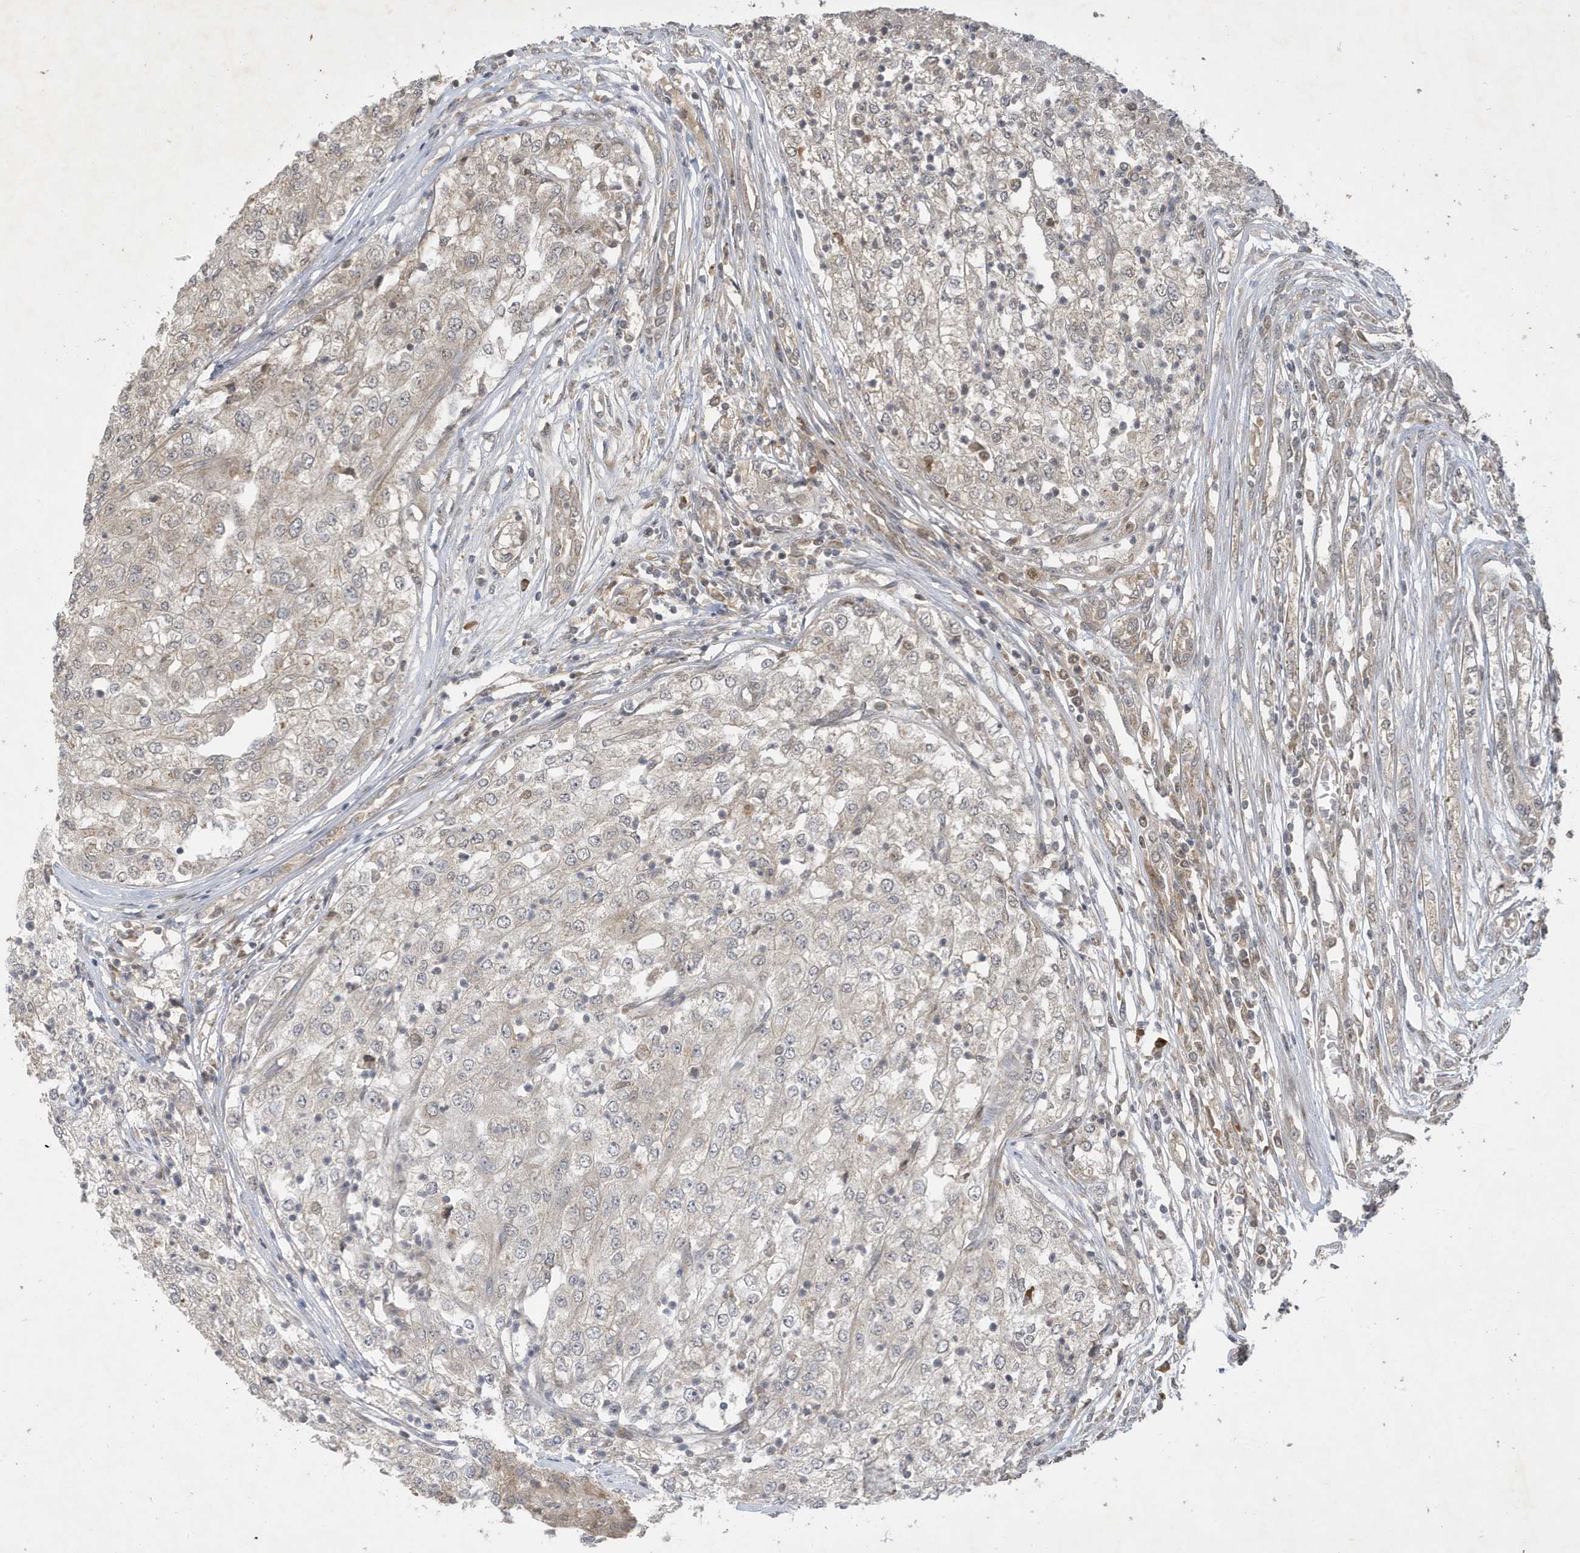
{"staining": {"intensity": "negative", "quantity": "none", "location": "none"}, "tissue": "renal cancer", "cell_type": "Tumor cells", "image_type": "cancer", "snomed": [{"axis": "morphology", "description": "Adenocarcinoma, NOS"}, {"axis": "topography", "description": "Kidney"}], "caption": "The photomicrograph demonstrates no significant positivity in tumor cells of renal adenocarcinoma.", "gene": "STX10", "patient": {"sex": "female", "age": 54}}